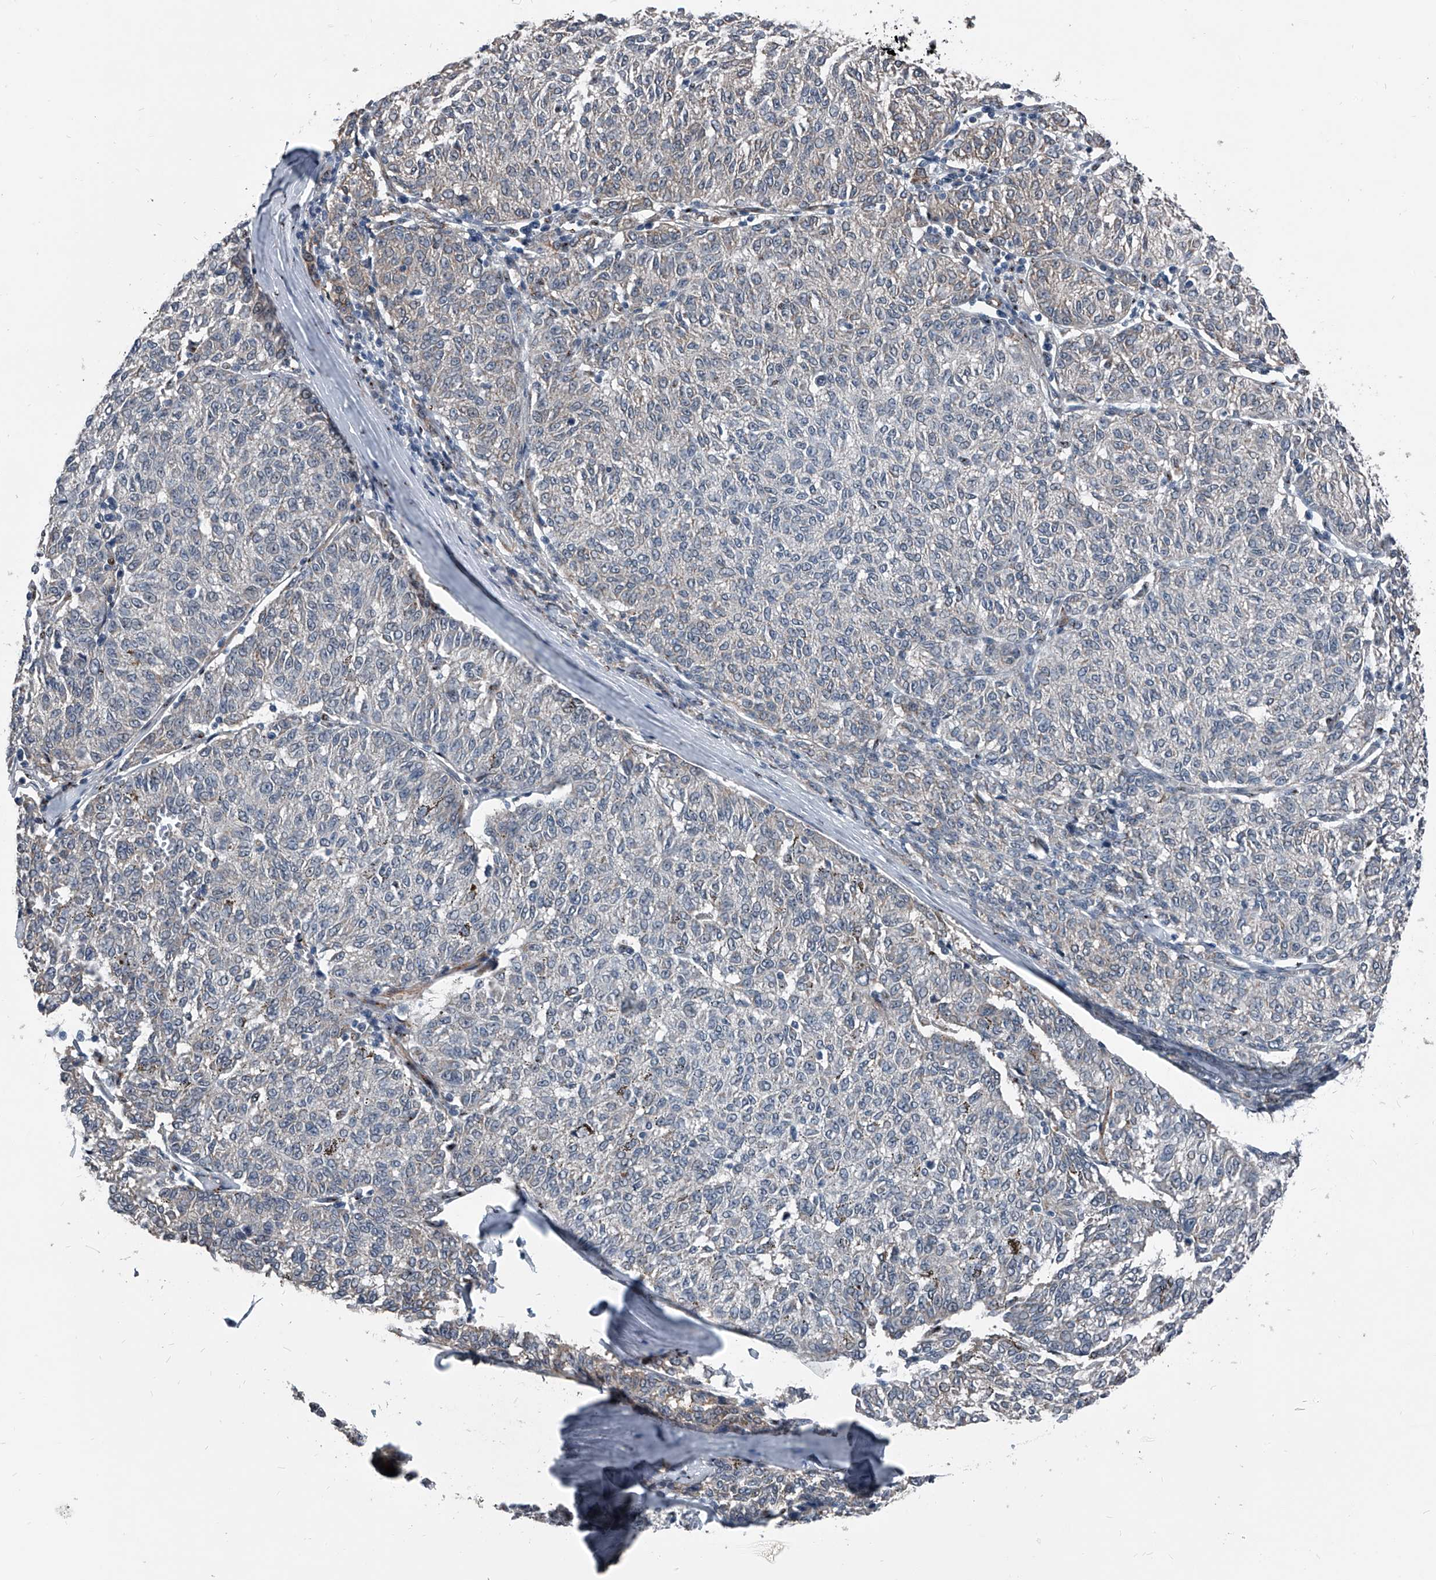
{"staining": {"intensity": "negative", "quantity": "none", "location": "none"}, "tissue": "melanoma", "cell_type": "Tumor cells", "image_type": "cancer", "snomed": [{"axis": "morphology", "description": "Malignant melanoma, NOS"}, {"axis": "topography", "description": "Skin"}], "caption": "Melanoma stained for a protein using immunohistochemistry demonstrates no expression tumor cells.", "gene": "MEN1", "patient": {"sex": "female", "age": 72}}